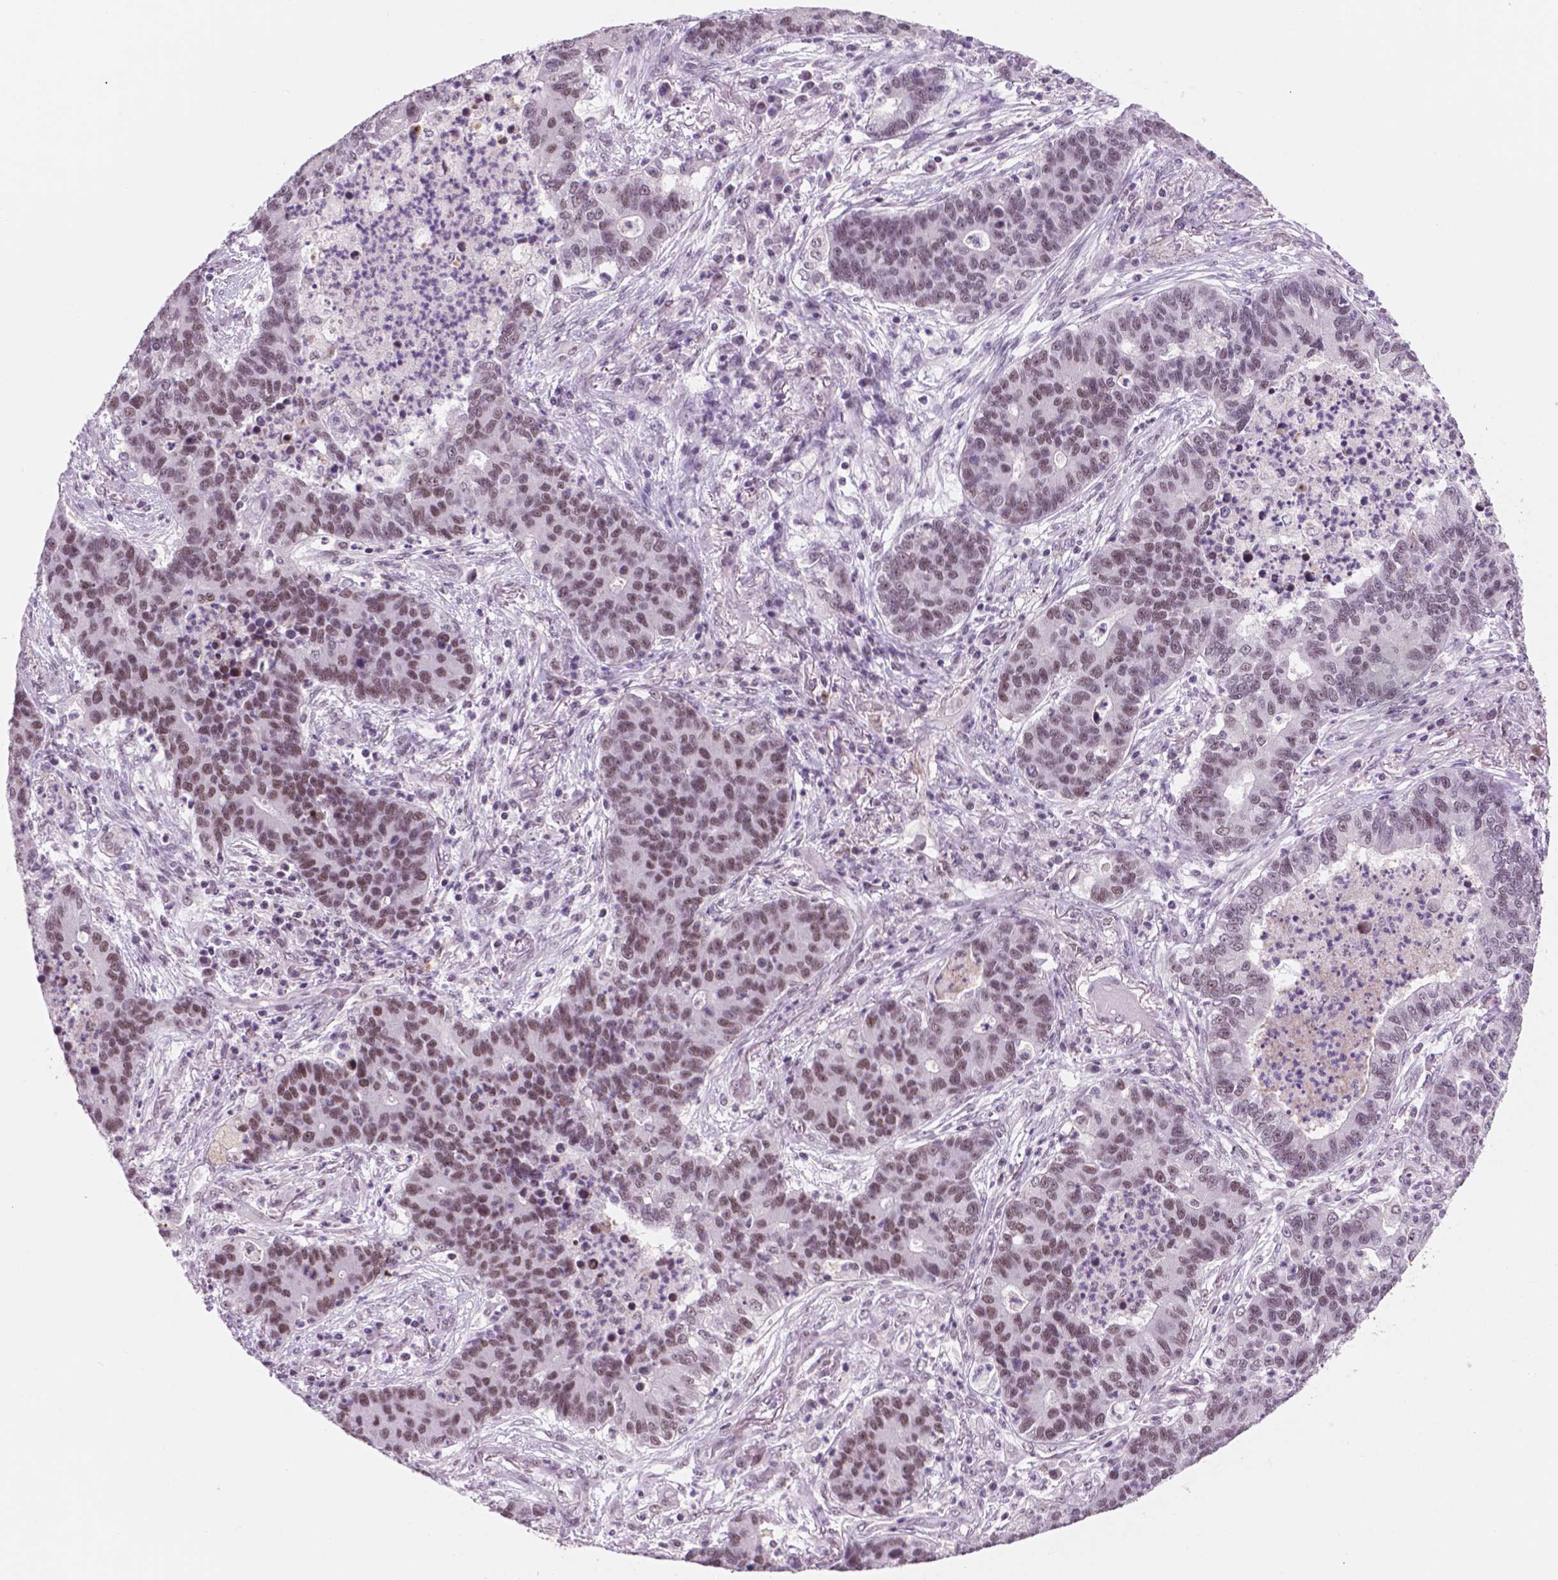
{"staining": {"intensity": "weak", "quantity": ">75%", "location": "nuclear"}, "tissue": "lung cancer", "cell_type": "Tumor cells", "image_type": "cancer", "snomed": [{"axis": "morphology", "description": "Adenocarcinoma, NOS"}, {"axis": "topography", "description": "Lung"}], "caption": "Lung cancer tissue exhibits weak nuclear staining in about >75% of tumor cells, visualized by immunohistochemistry. (IHC, brightfield microscopy, high magnification).", "gene": "CTR9", "patient": {"sex": "female", "age": 57}}